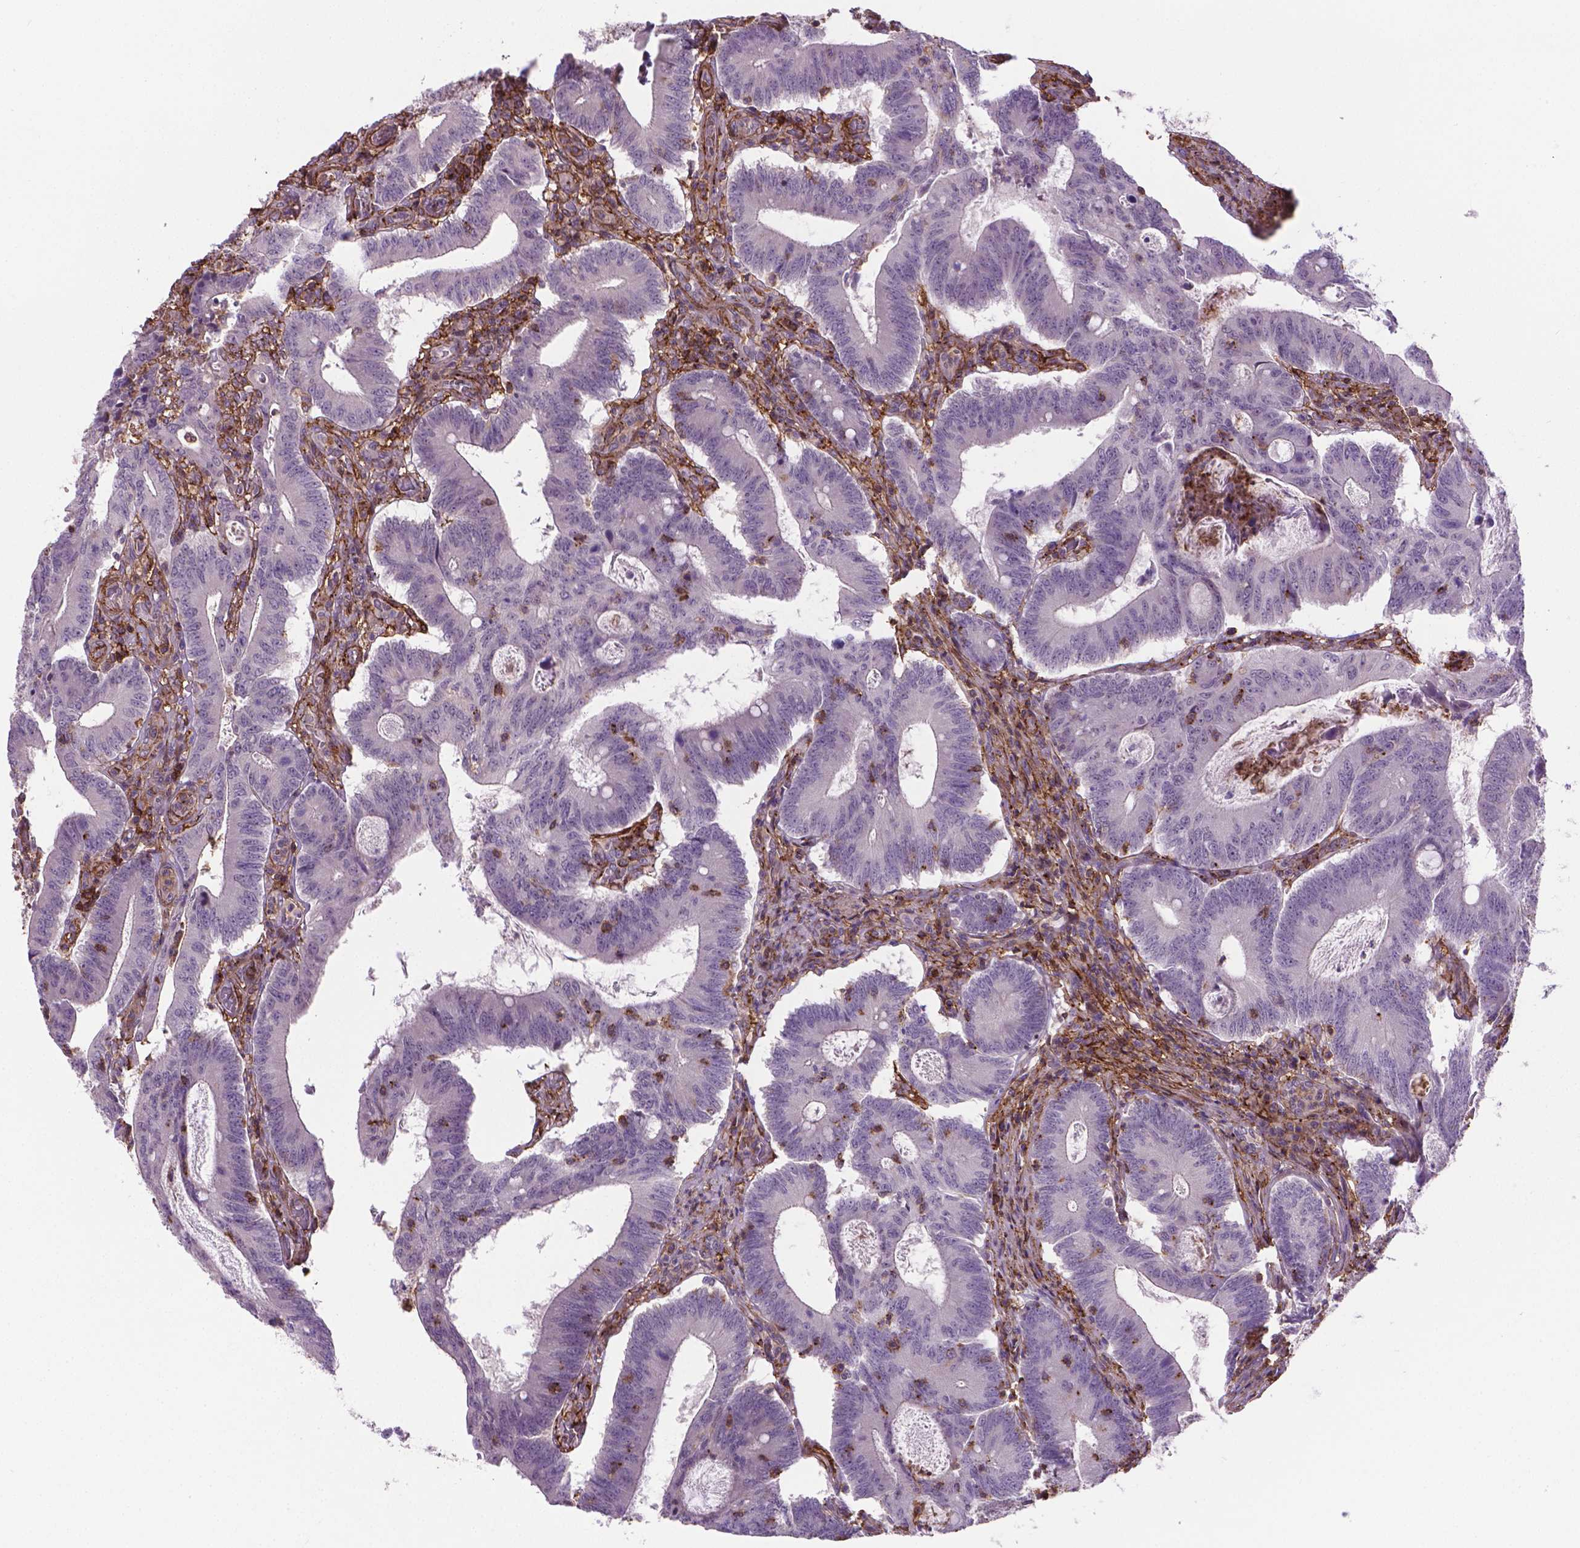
{"staining": {"intensity": "negative", "quantity": "none", "location": "none"}, "tissue": "colorectal cancer", "cell_type": "Tumor cells", "image_type": "cancer", "snomed": [{"axis": "morphology", "description": "Adenocarcinoma, NOS"}, {"axis": "topography", "description": "Colon"}], "caption": "This is an immunohistochemistry histopathology image of colorectal adenocarcinoma. There is no staining in tumor cells.", "gene": "ACAD10", "patient": {"sex": "female", "age": 70}}